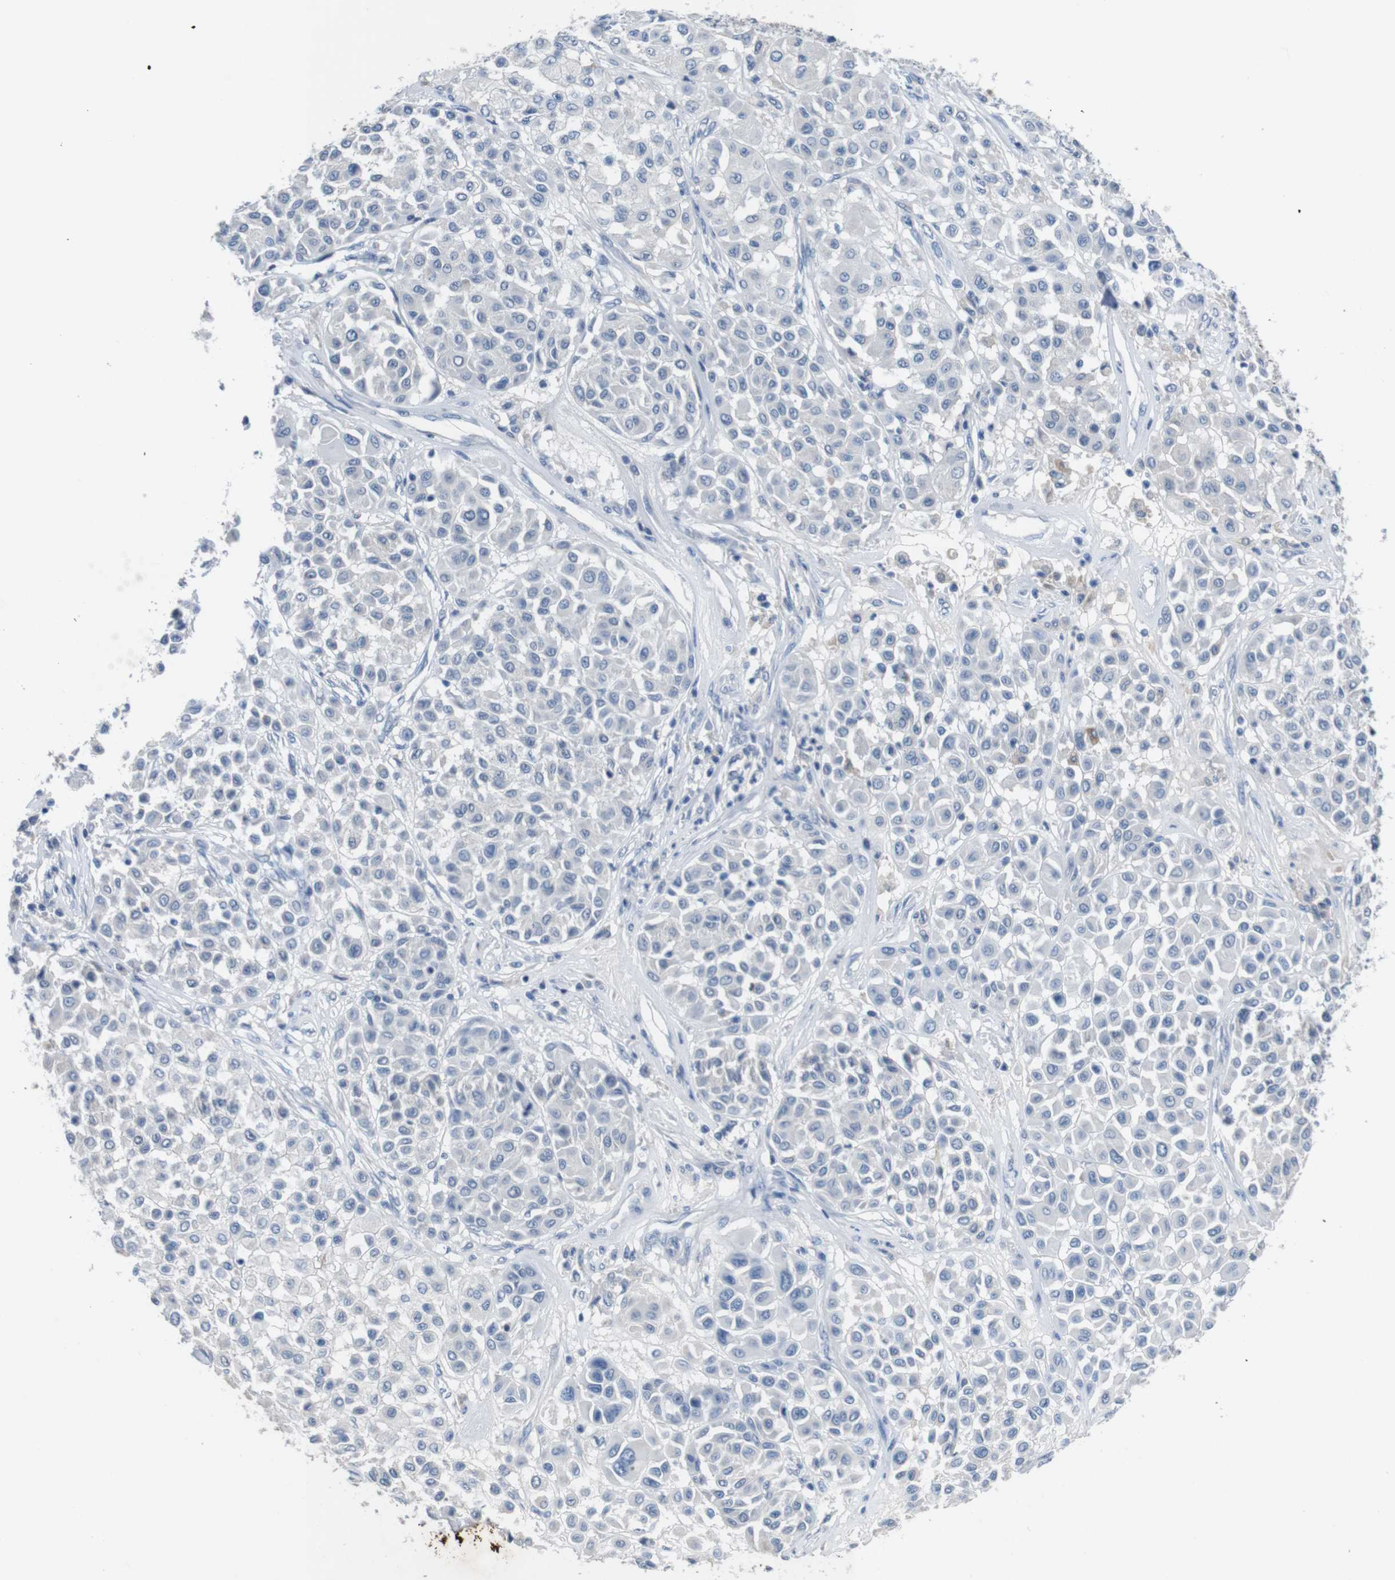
{"staining": {"intensity": "negative", "quantity": "none", "location": "none"}, "tissue": "melanoma", "cell_type": "Tumor cells", "image_type": "cancer", "snomed": [{"axis": "morphology", "description": "Malignant melanoma, Metastatic site"}, {"axis": "topography", "description": "Soft tissue"}], "caption": "Malignant melanoma (metastatic site) was stained to show a protein in brown. There is no significant expression in tumor cells.", "gene": "SLC2A8", "patient": {"sex": "male", "age": 41}}